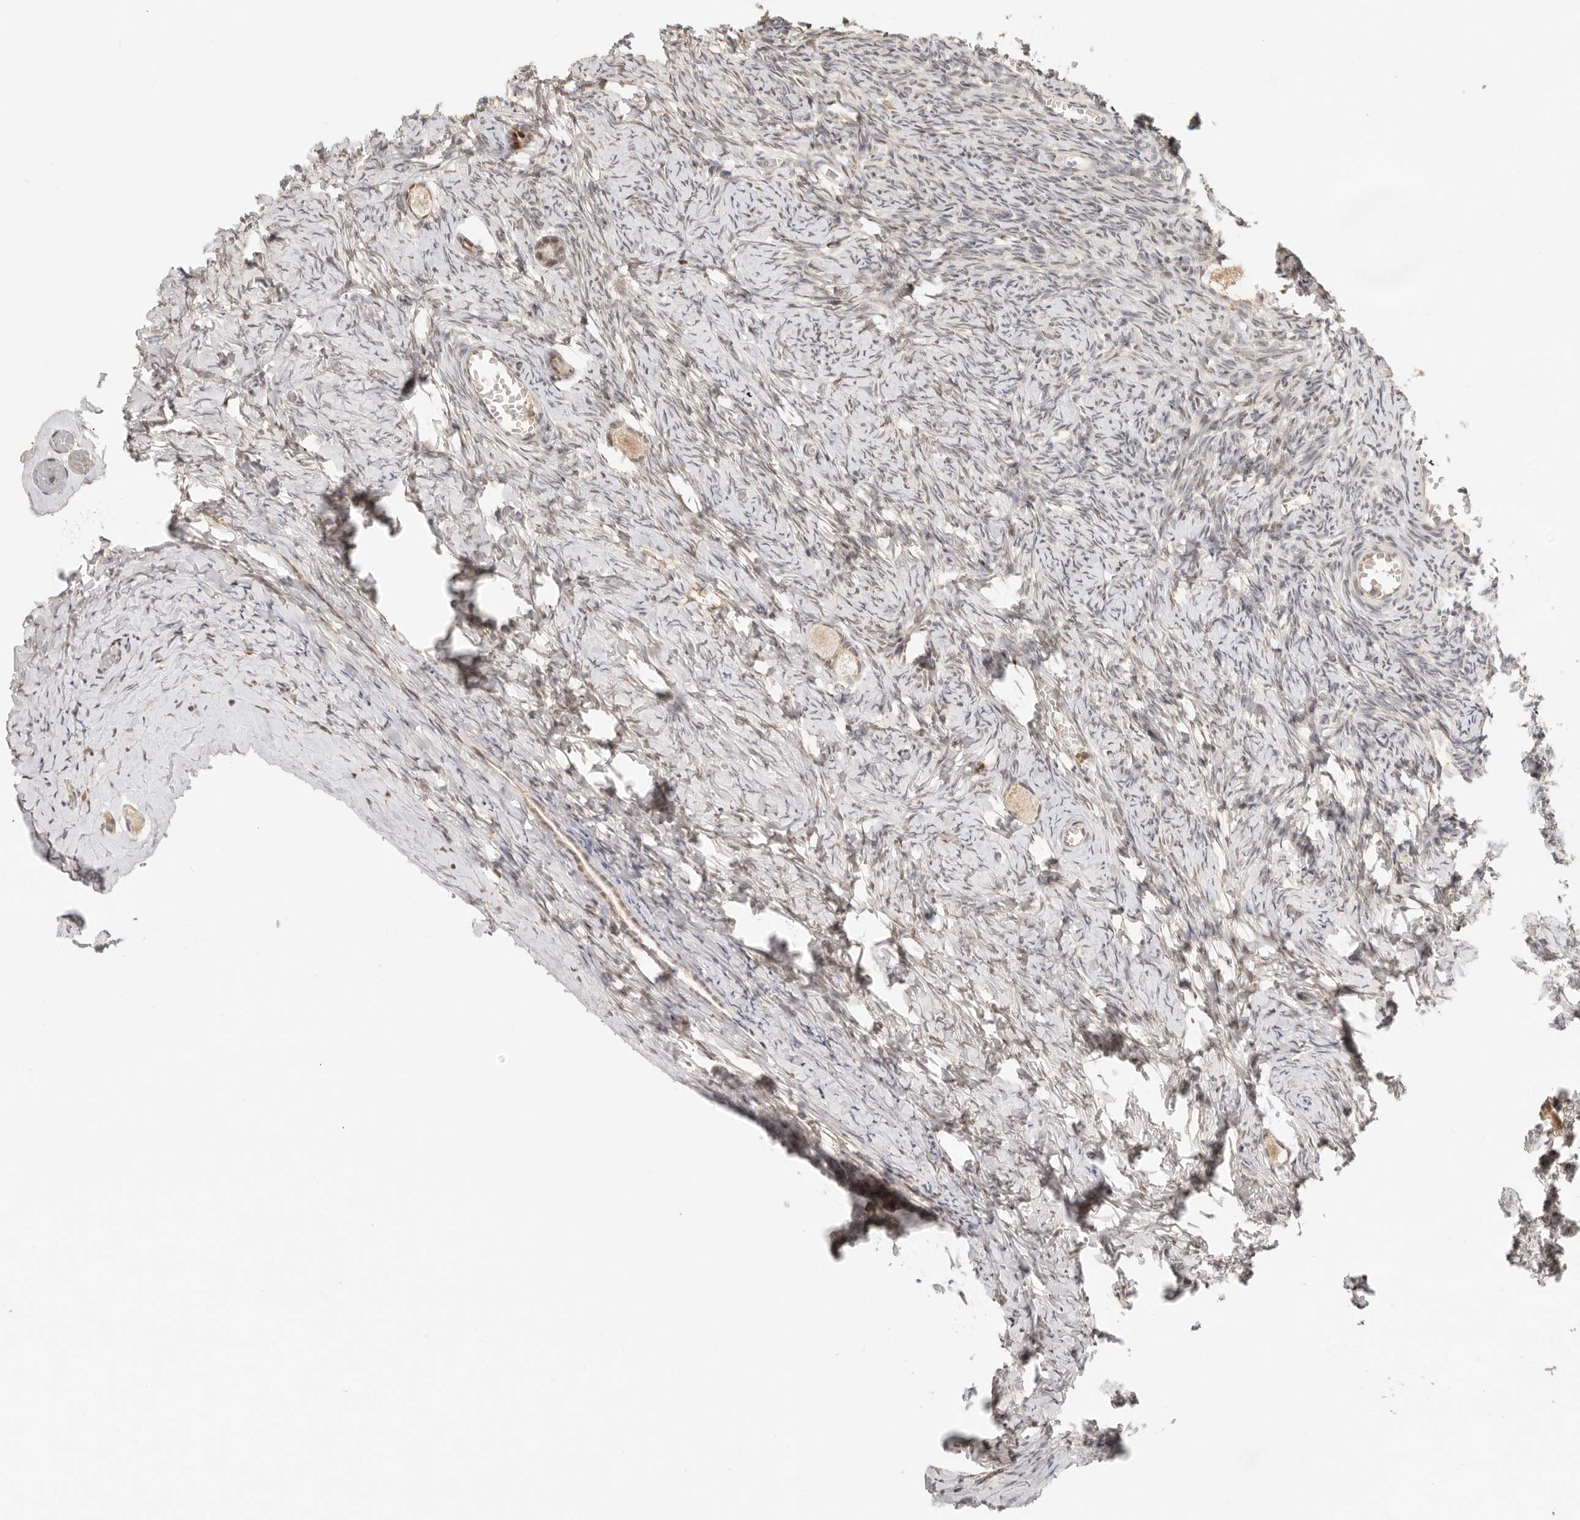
{"staining": {"intensity": "weak", "quantity": "25%-75%", "location": "nuclear"}, "tissue": "ovary", "cell_type": "Follicle cells", "image_type": "normal", "snomed": [{"axis": "morphology", "description": "Normal tissue, NOS"}, {"axis": "topography", "description": "Ovary"}], "caption": "Protein staining by immunohistochemistry (IHC) shows weak nuclear staining in about 25%-75% of follicle cells in unremarkable ovary.", "gene": "NPAS2", "patient": {"sex": "female", "age": 27}}